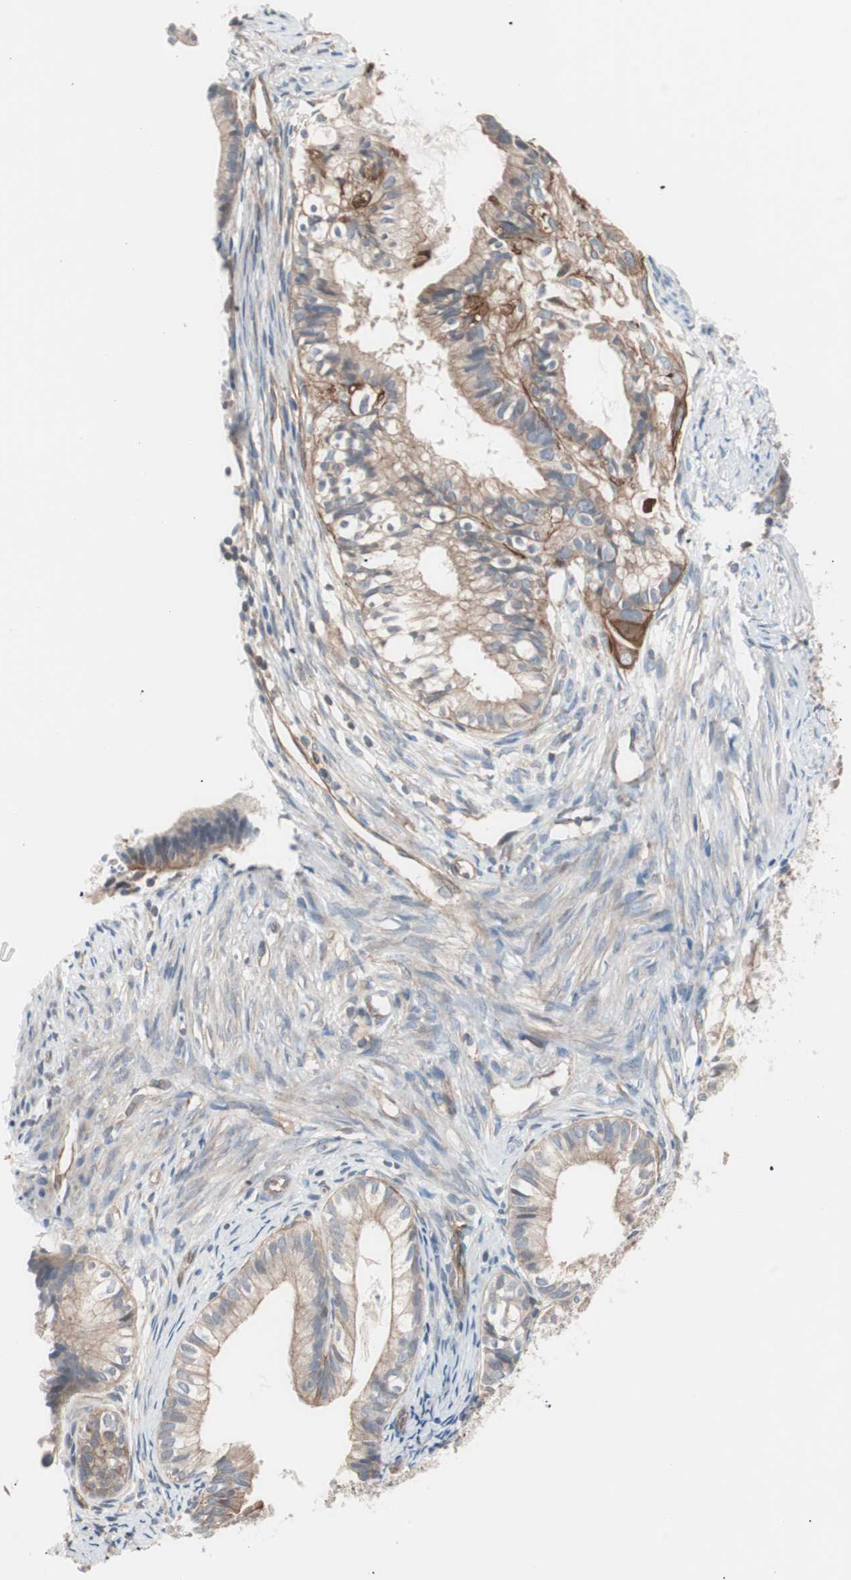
{"staining": {"intensity": "weak", "quantity": "25%-75%", "location": "cytoplasmic/membranous"}, "tissue": "cervical cancer", "cell_type": "Tumor cells", "image_type": "cancer", "snomed": [{"axis": "morphology", "description": "Normal tissue, NOS"}, {"axis": "morphology", "description": "Adenocarcinoma, NOS"}, {"axis": "topography", "description": "Cervix"}, {"axis": "topography", "description": "Endometrium"}], "caption": "Brown immunohistochemical staining in human cervical cancer (adenocarcinoma) reveals weak cytoplasmic/membranous positivity in about 25%-75% of tumor cells.", "gene": "SMG1", "patient": {"sex": "female", "age": 86}}